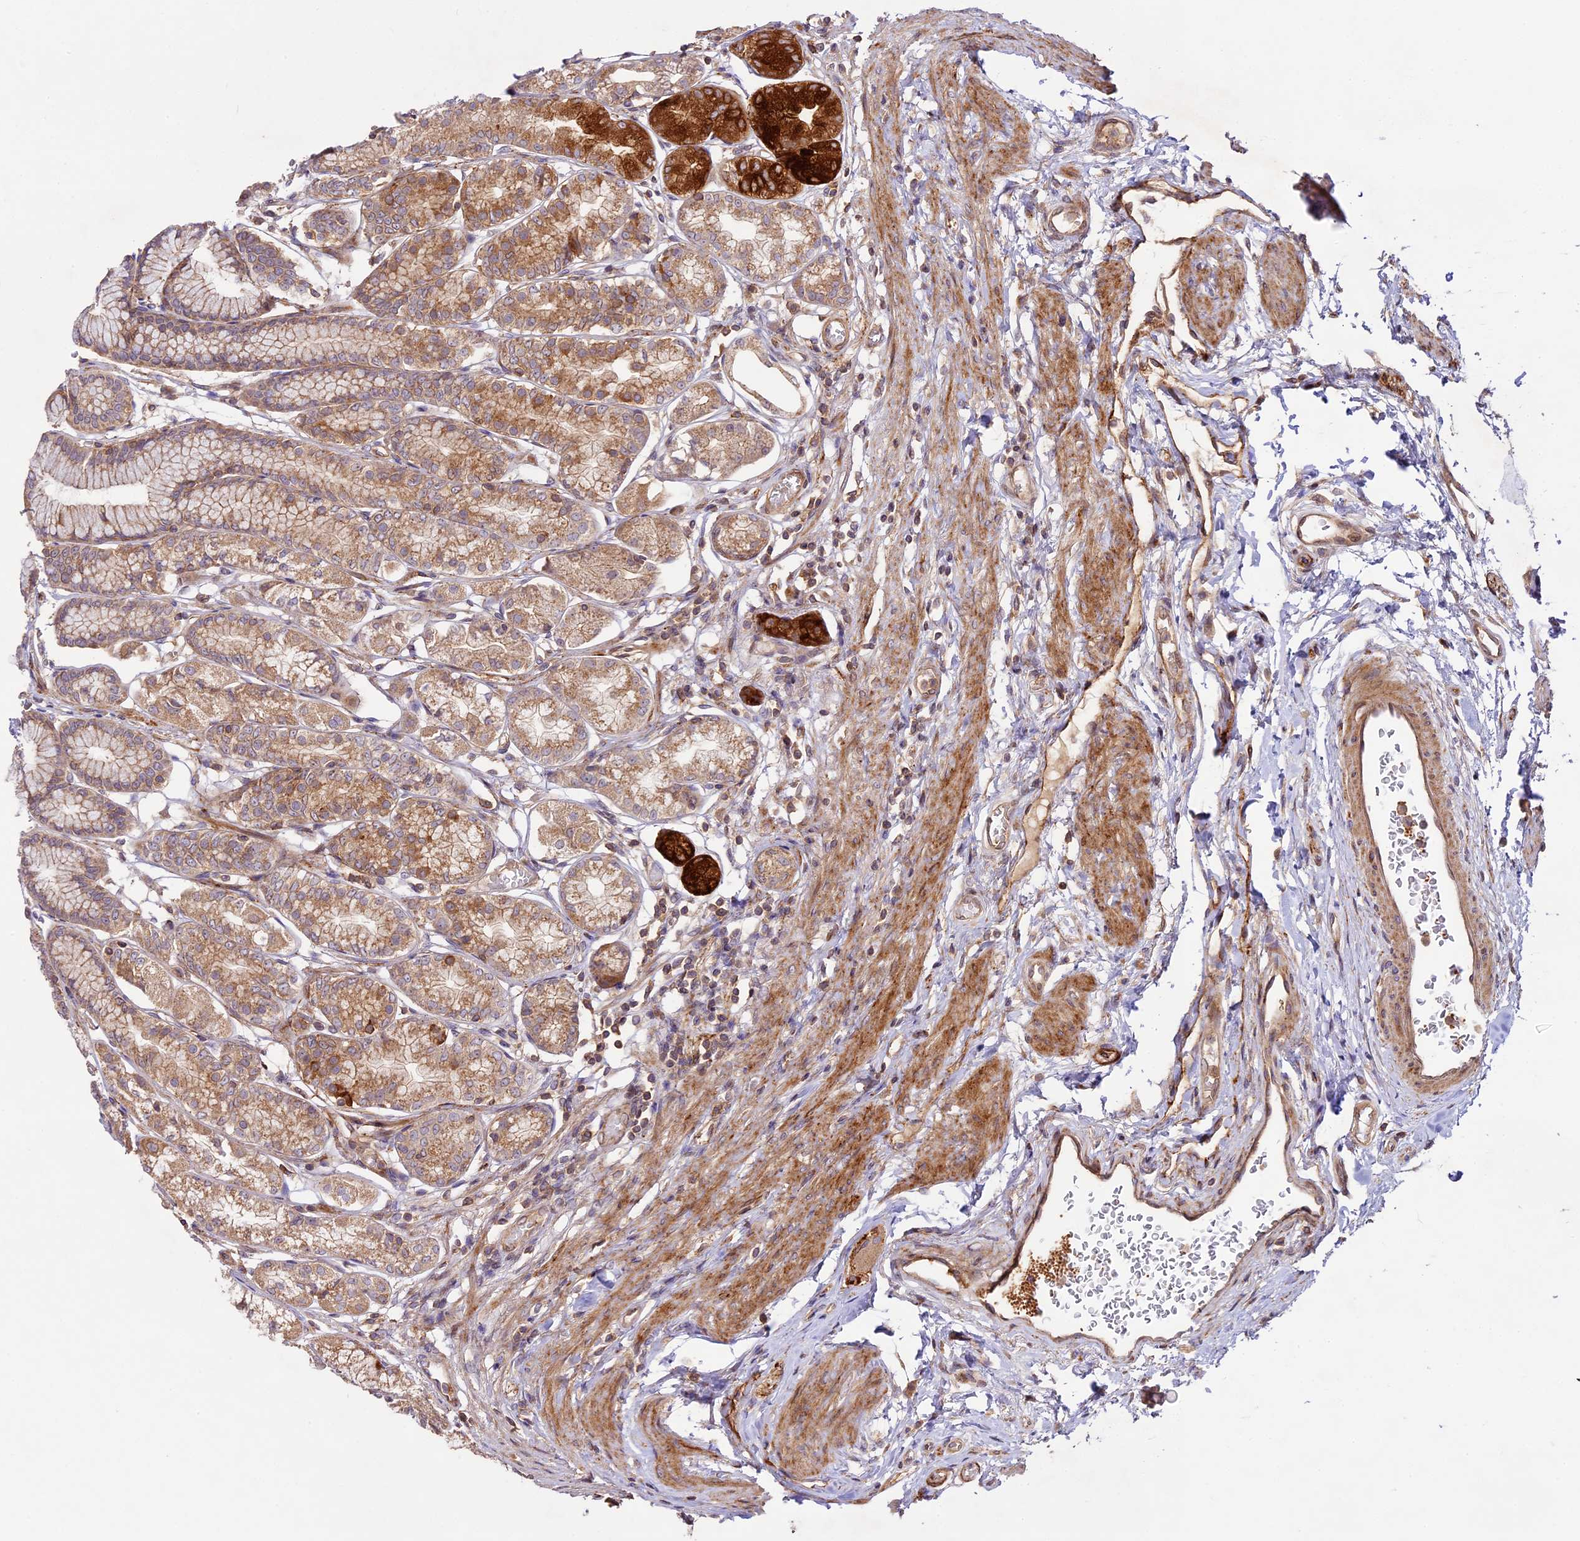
{"staining": {"intensity": "strong", "quantity": "25%-75%", "location": "cytoplasmic/membranous"}, "tissue": "stomach", "cell_type": "Glandular cells", "image_type": "normal", "snomed": [{"axis": "morphology", "description": "Normal tissue, NOS"}, {"axis": "morphology", "description": "Adenocarcinoma, NOS"}, {"axis": "morphology", "description": "Adenocarcinoma, High grade"}, {"axis": "topography", "description": "Stomach, upper"}, {"axis": "topography", "description": "Stomach"}], "caption": "Stomach stained with a brown dye reveals strong cytoplasmic/membranous positive expression in about 25%-75% of glandular cells.", "gene": "DGKH", "patient": {"sex": "female", "age": 65}}